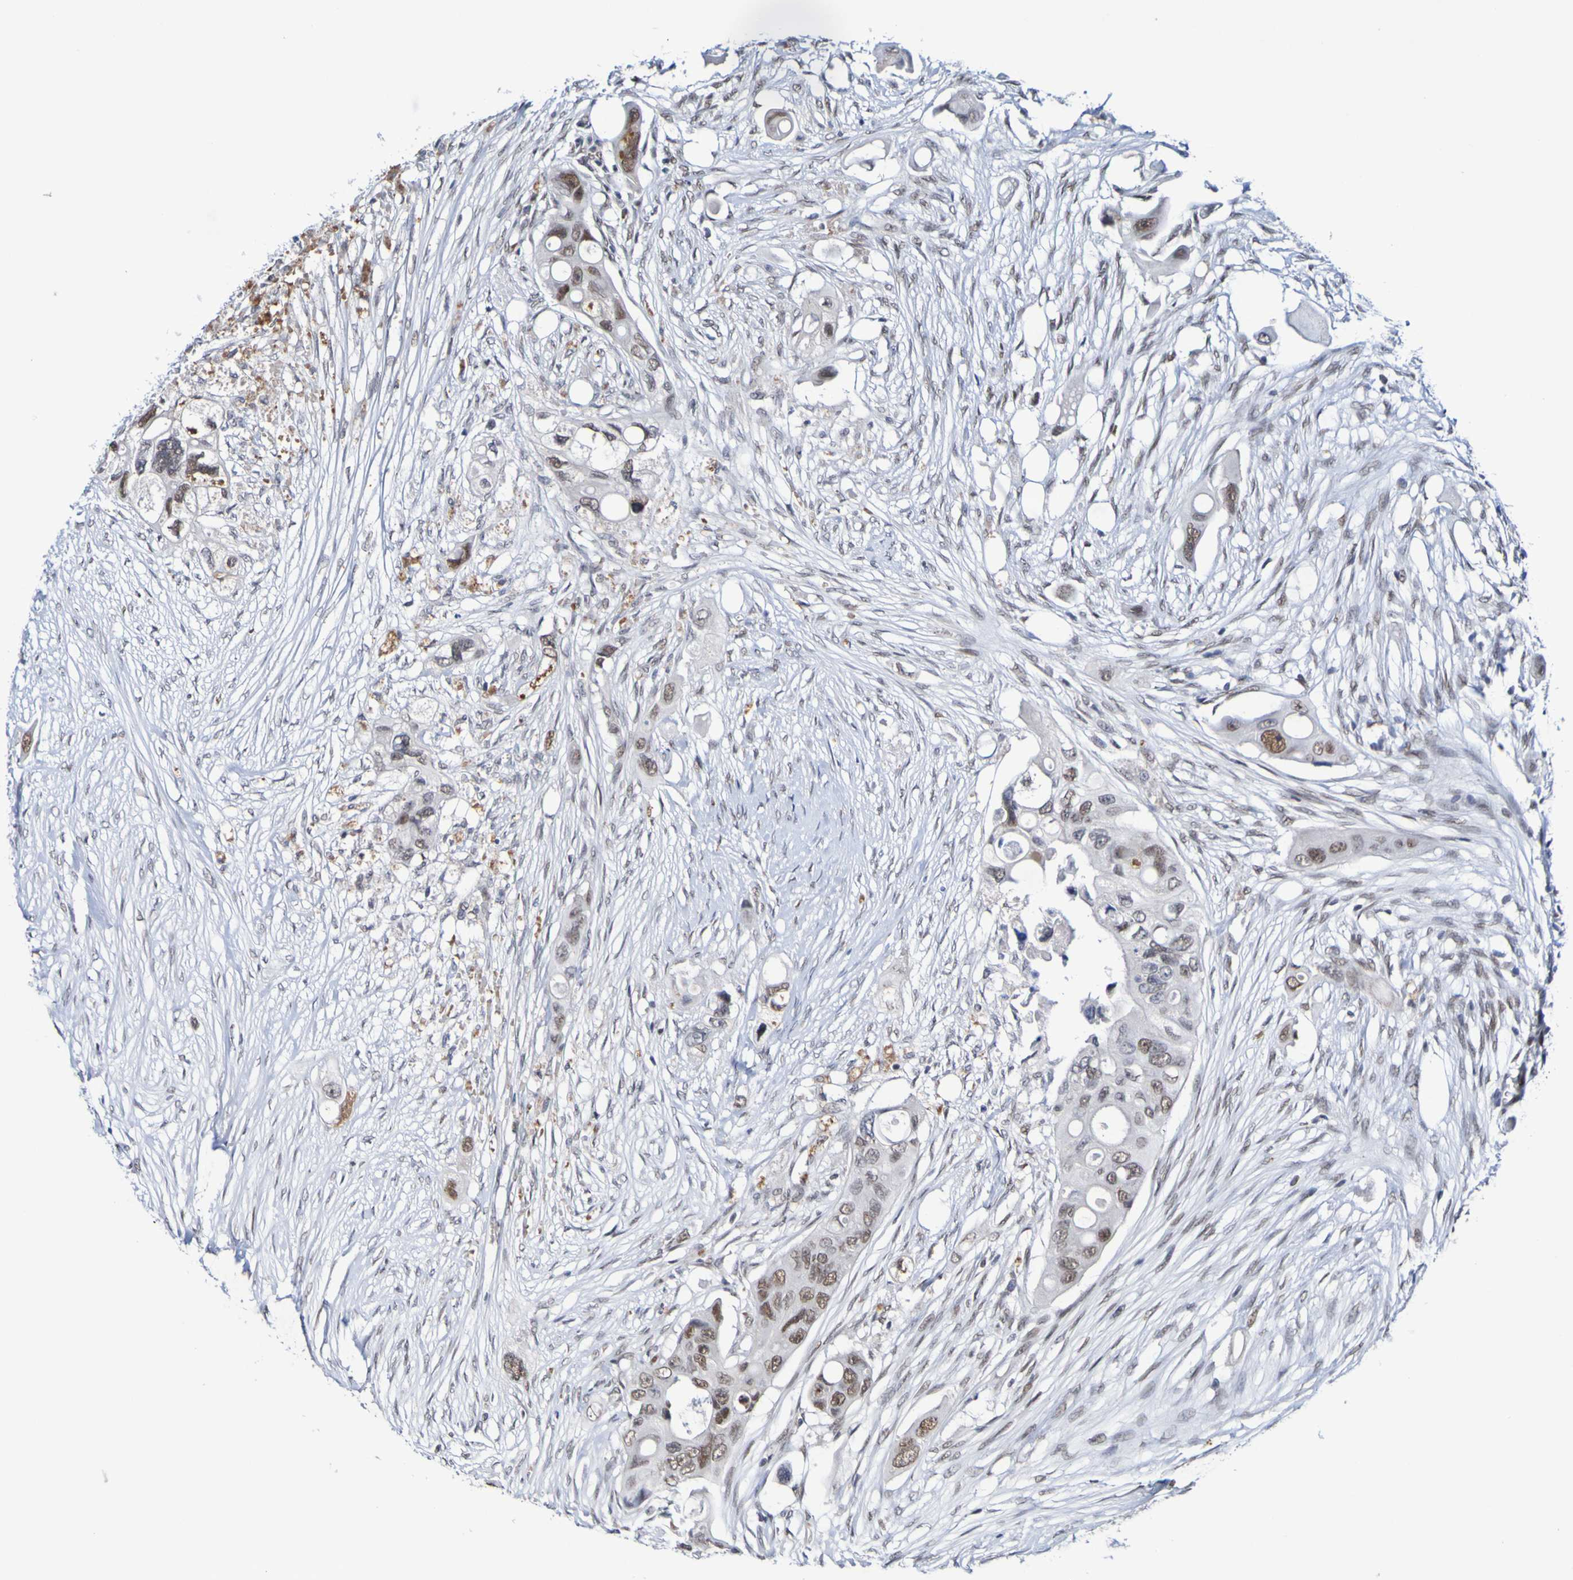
{"staining": {"intensity": "moderate", "quantity": ">75%", "location": "nuclear"}, "tissue": "colorectal cancer", "cell_type": "Tumor cells", "image_type": "cancer", "snomed": [{"axis": "morphology", "description": "Adenocarcinoma, NOS"}, {"axis": "topography", "description": "Colon"}], "caption": "Colorectal cancer stained with immunohistochemistry (IHC) demonstrates moderate nuclear expression in about >75% of tumor cells.", "gene": "PCGF1", "patient": {"sex": "female", "age": 57}}